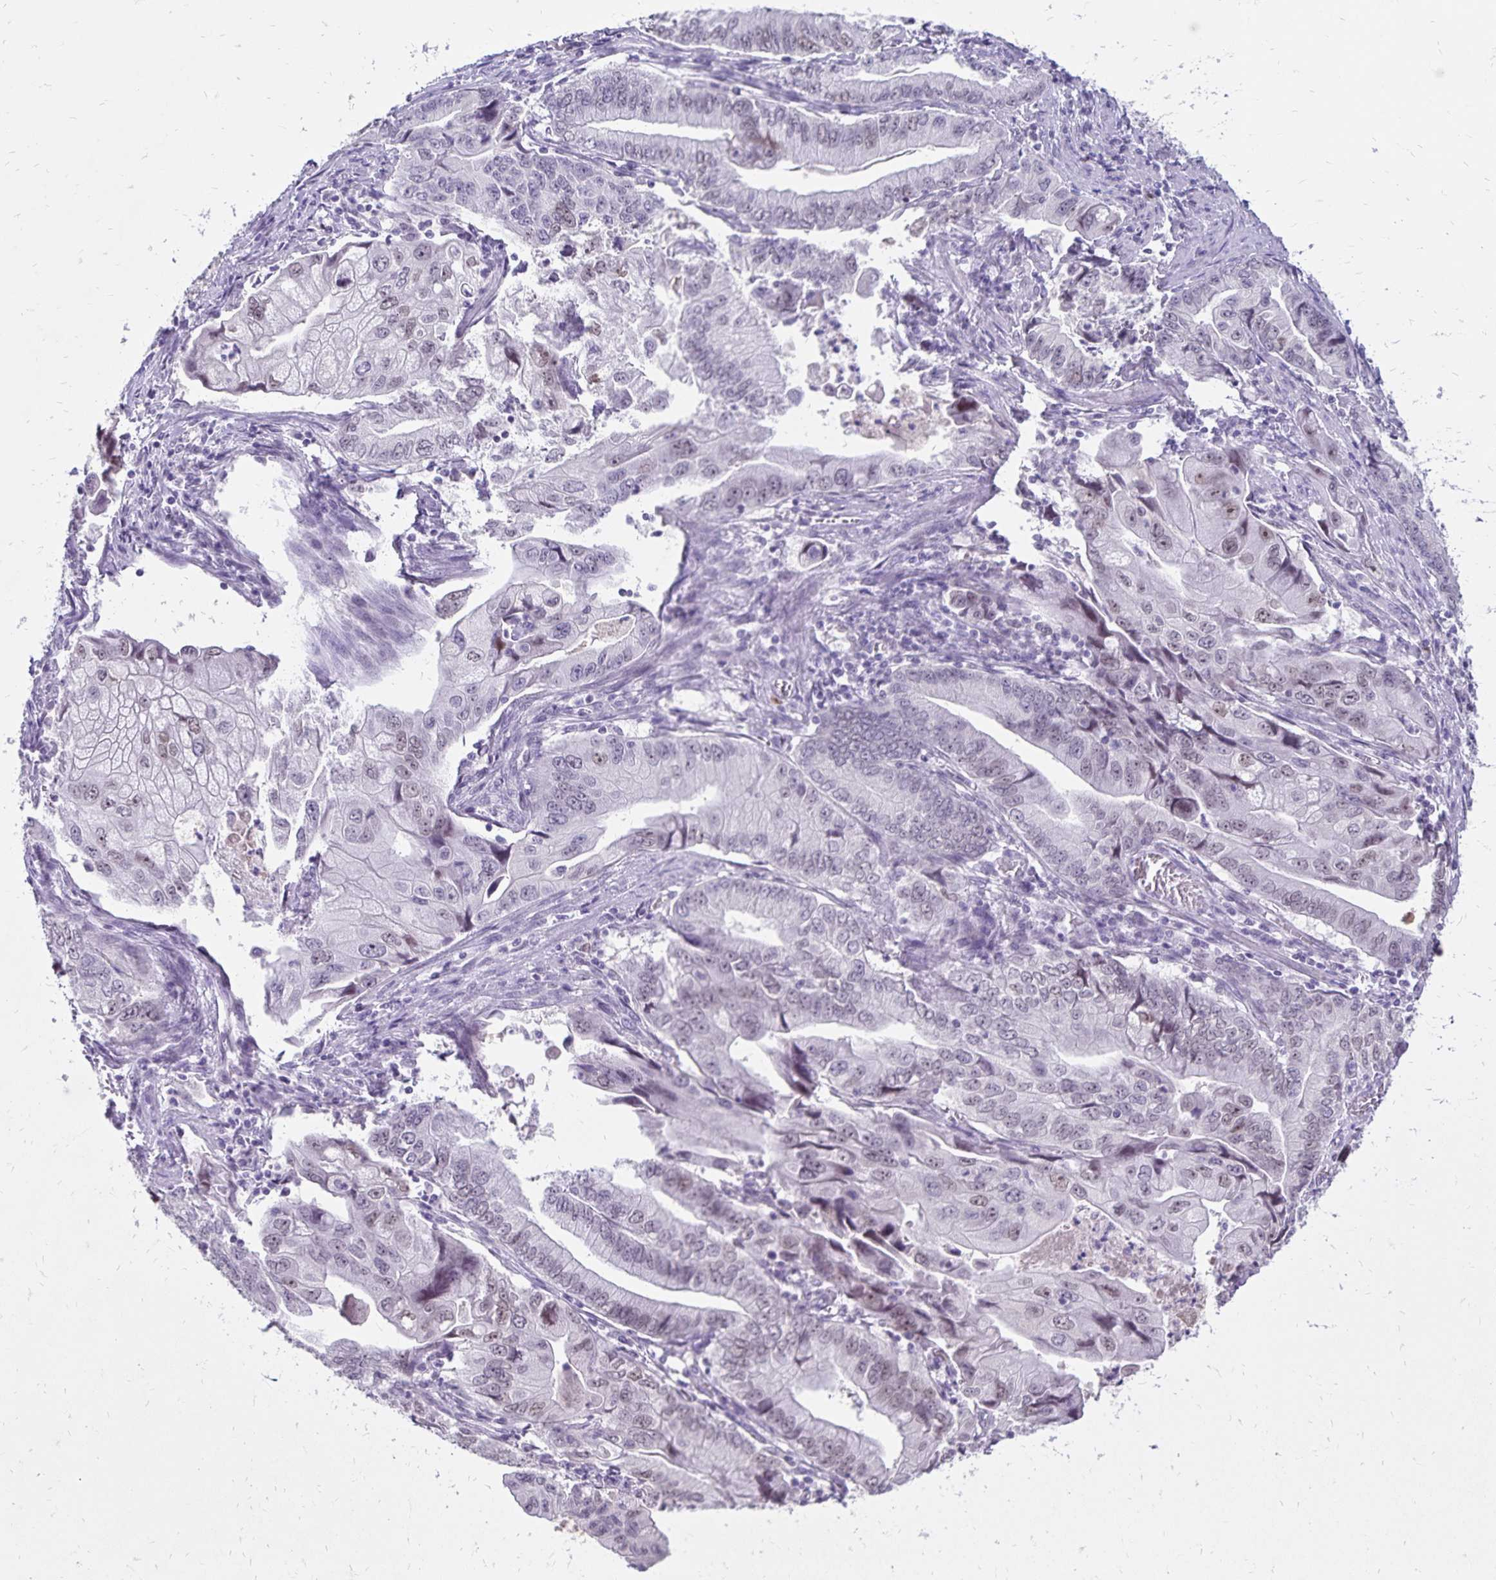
{"staining": {"intensity": "weak", "quantity": "<25%", "location": "nuclear"}, "tissue": "stomach cancer", "cell_type": "Tumor cells", "image_type": "cancer", "snomed": [{"axis": "morphology", "description": "Adenocarcinoma, NOS"}, {"axis": "topography", "description": "Pancreas"}, {"axis": "topography", "description": "Stomach, upper"}], "caption": "The immunohistochemistry image has no significant expression in tumor cells of adenocarcinoma (stomach) tissue.", "gene": "POLB", "patient": {"sex": "male", "age": 77}}